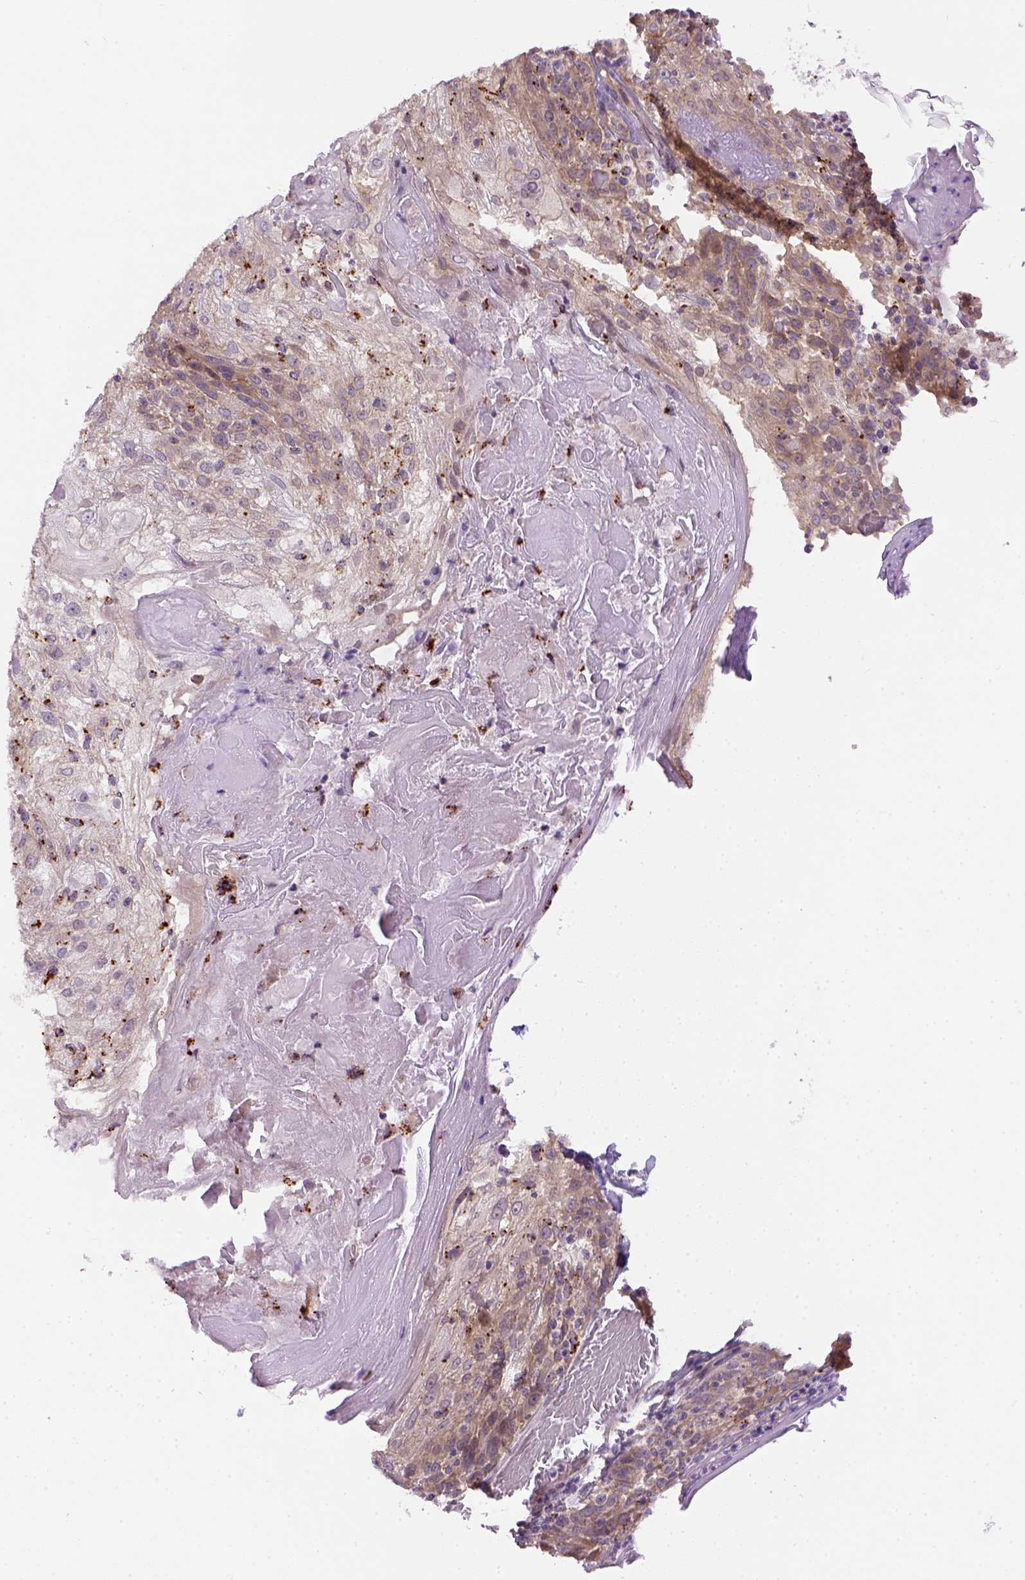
{"staining": {"intensity": "weak", "quantity": "25%-75%", "location": "cytoplasmic/membranous"}, "tissue": "skin cancer", "cell_type": "Tumor cells", "image_type": "cancer", "snomed": [{"axis": "morphology", "description": "Normal tissue, NOS"}, {"axis": "morphology", "description": "Squamous cell carcinoma, NOS"}, {"axis": "topography", "description": "Skin"}], "caption": "DAB (3,3'-diaminobenzidine) immunohistochemical staining of skin cancer (squamous cell carcinoma) reveals weak cytoplasmic/membranous protein positivity in approximately 25%-75% of tumor cells. The staining was performed using DAB (3,3'-diaminobenzidine) to visualize the protein expression in brown, while the nuclei were stained in blue with hematoxylin (Magnification: 20x).", "gene": "KAZN", "patient": {"sex": "female", "age": 83}}